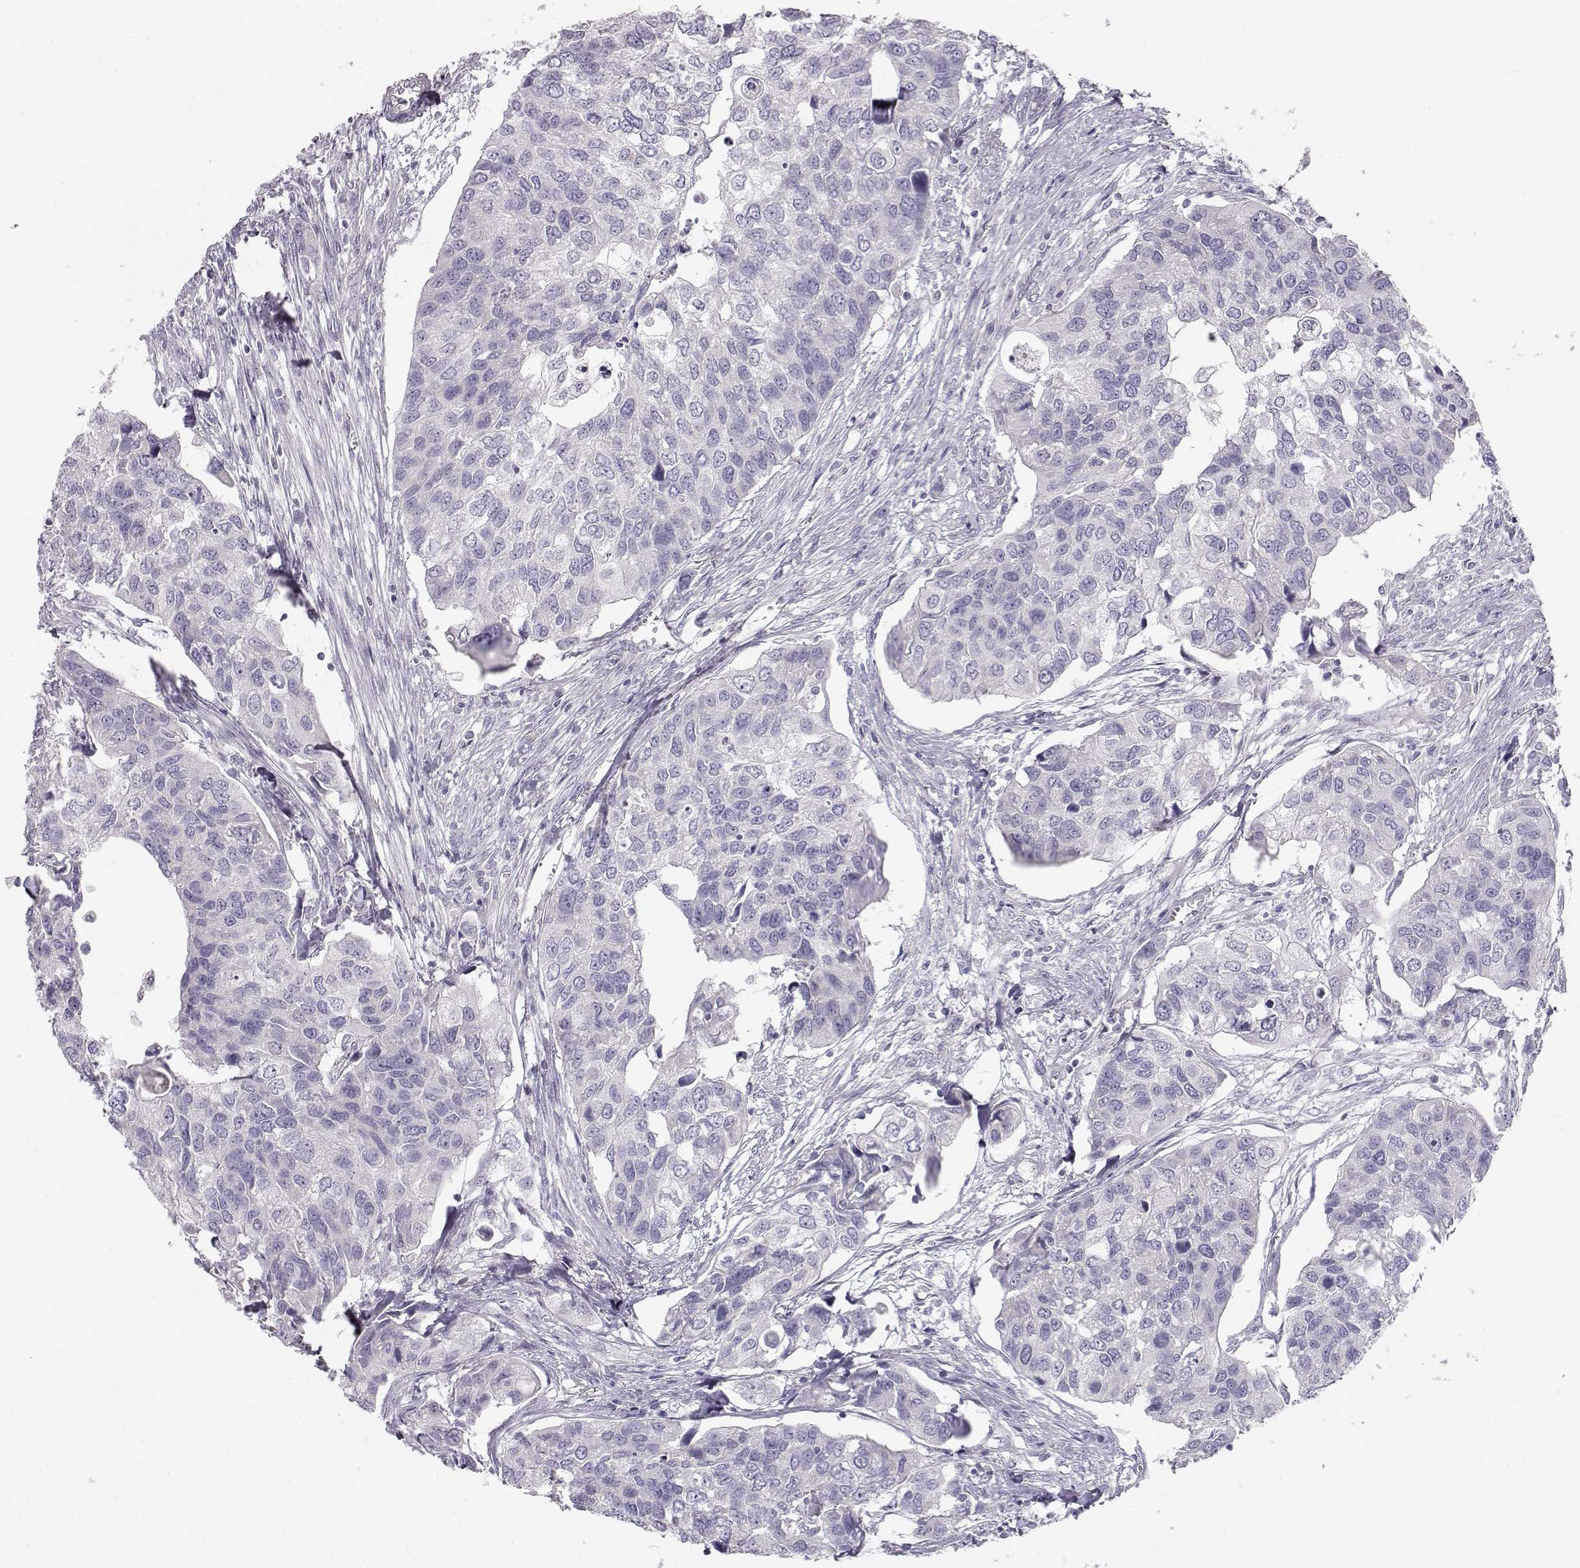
{"staining": {"intensity": "negative", "quantity": "none", "location": "none"}, "tissue": "urothelial cancer", "cell_type": "Tumor cells", "image_type": "cancer", "snomed": [{"axis": "morphology", "description": "Urothelial carcinoma, High grade"}, {"axis": "topography", "description": "Urinary bladder"}], "caption": "Photomicrograph shows no significant protein staining in tumor cells of urothelial cancer. (DAB (3,3'-diaminobenzidine) IHC visualized using brightfield microscopy, high magnification).", "gene": "MYCBPAP", "patient": {"sex": "male", "age": 60}}